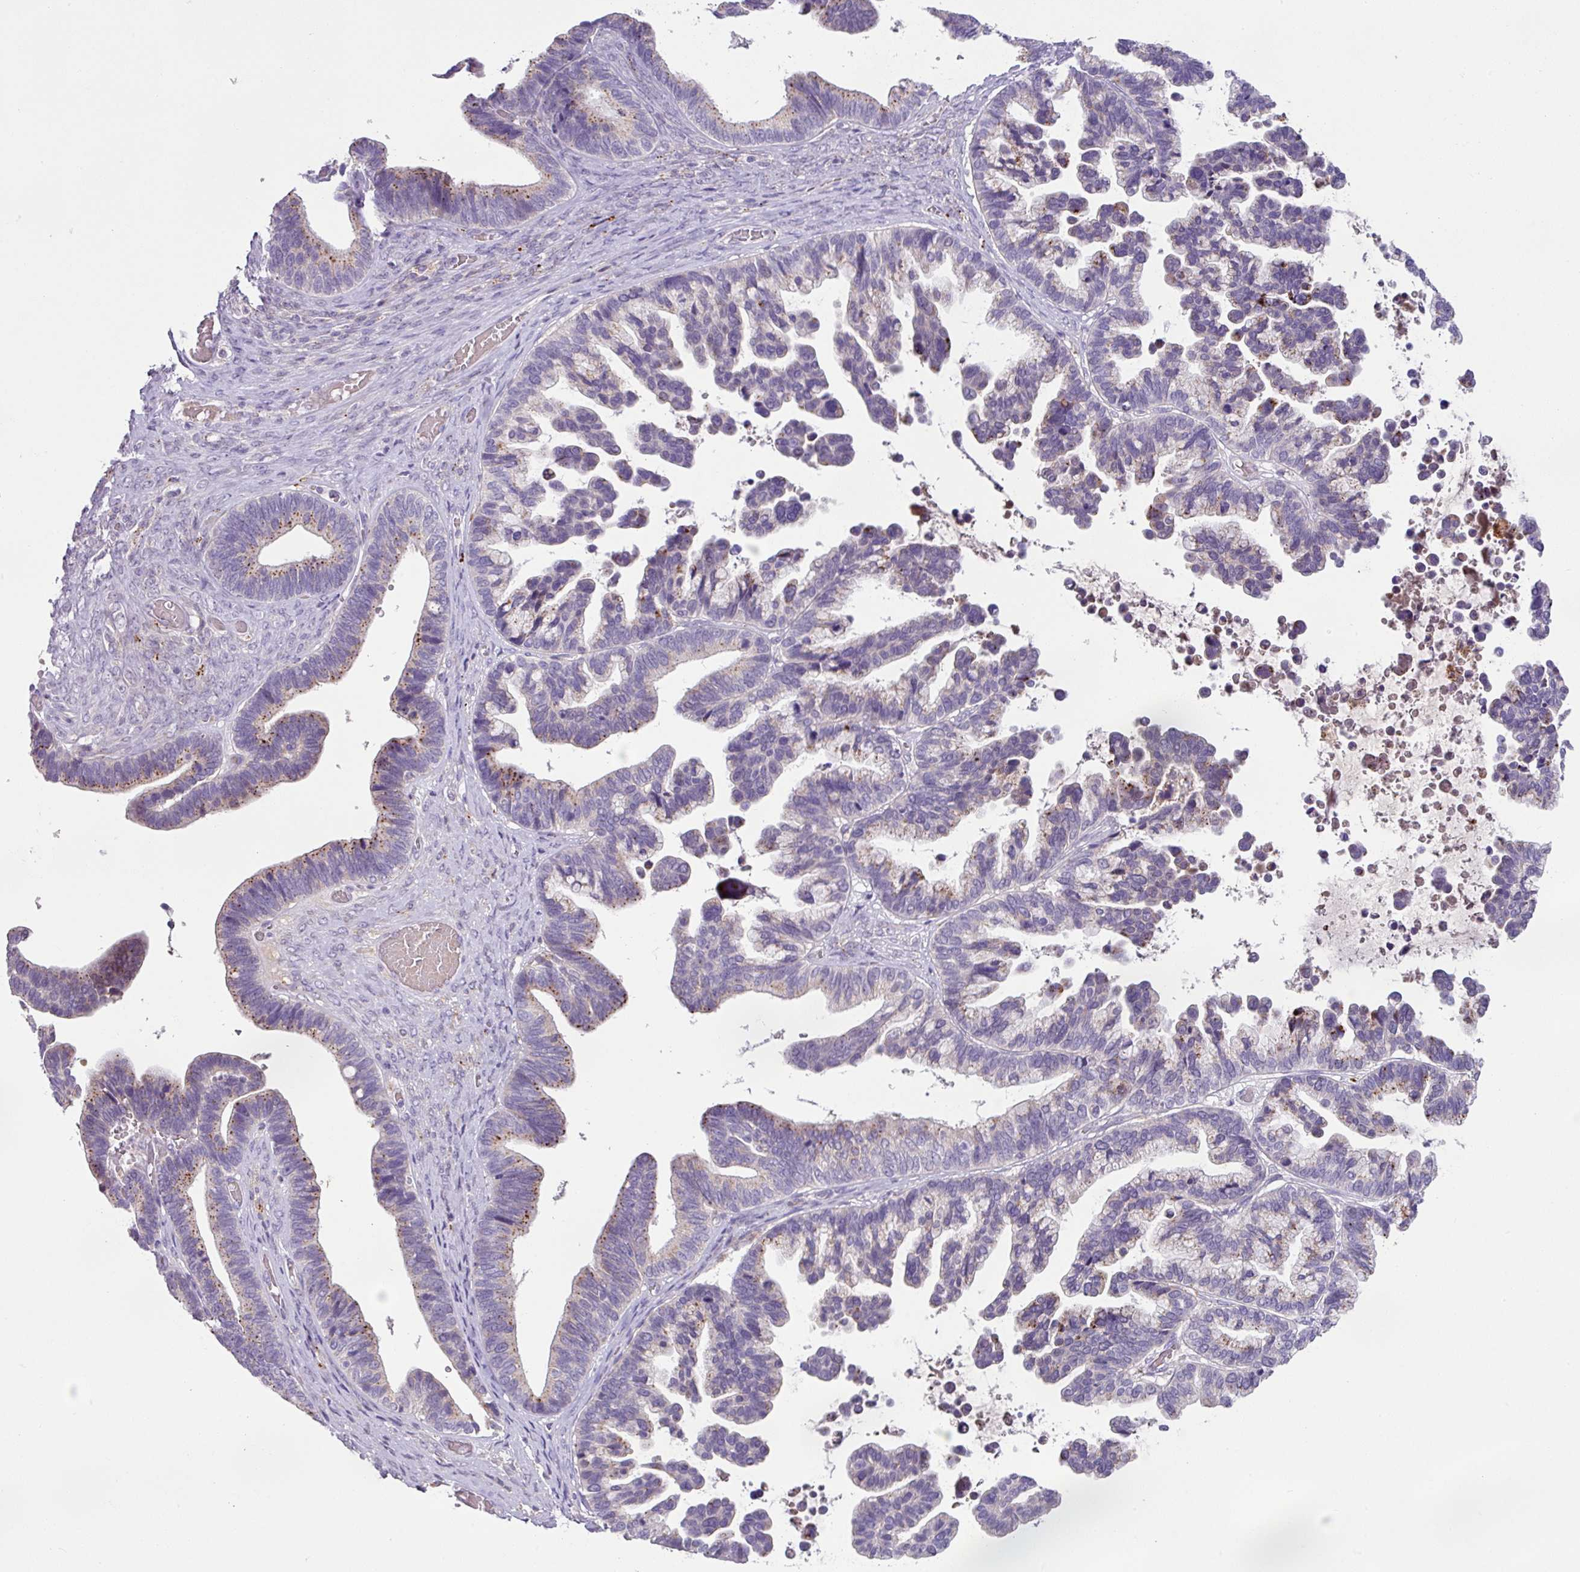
{"staining": {"intensity": "weak", "quantity": "<25%", "location": "cytoplasmic/membranous"}, "tissue": "ovarian cancer", "cell_type": "Tumor cells", "image_type": "cancer", "snomed": [{"axis": "morphology", "description": "Cystadenocarcinoma, serous, NOS"}, {"axis": "topography", "description": "Ovary"}], "caption": "This is a histopathology image of immunohistochemistry (IHC) staining of ovarian cancer, which shows no expression in tumor cells. The staining was performed using DAB to visualize the protein expression in brown, while the nuclei were stained in blue with hematoxylin (Magnification: 20x).", "gene": "PLEKHH3", "patient": {"sex": "female", "age": 56}}